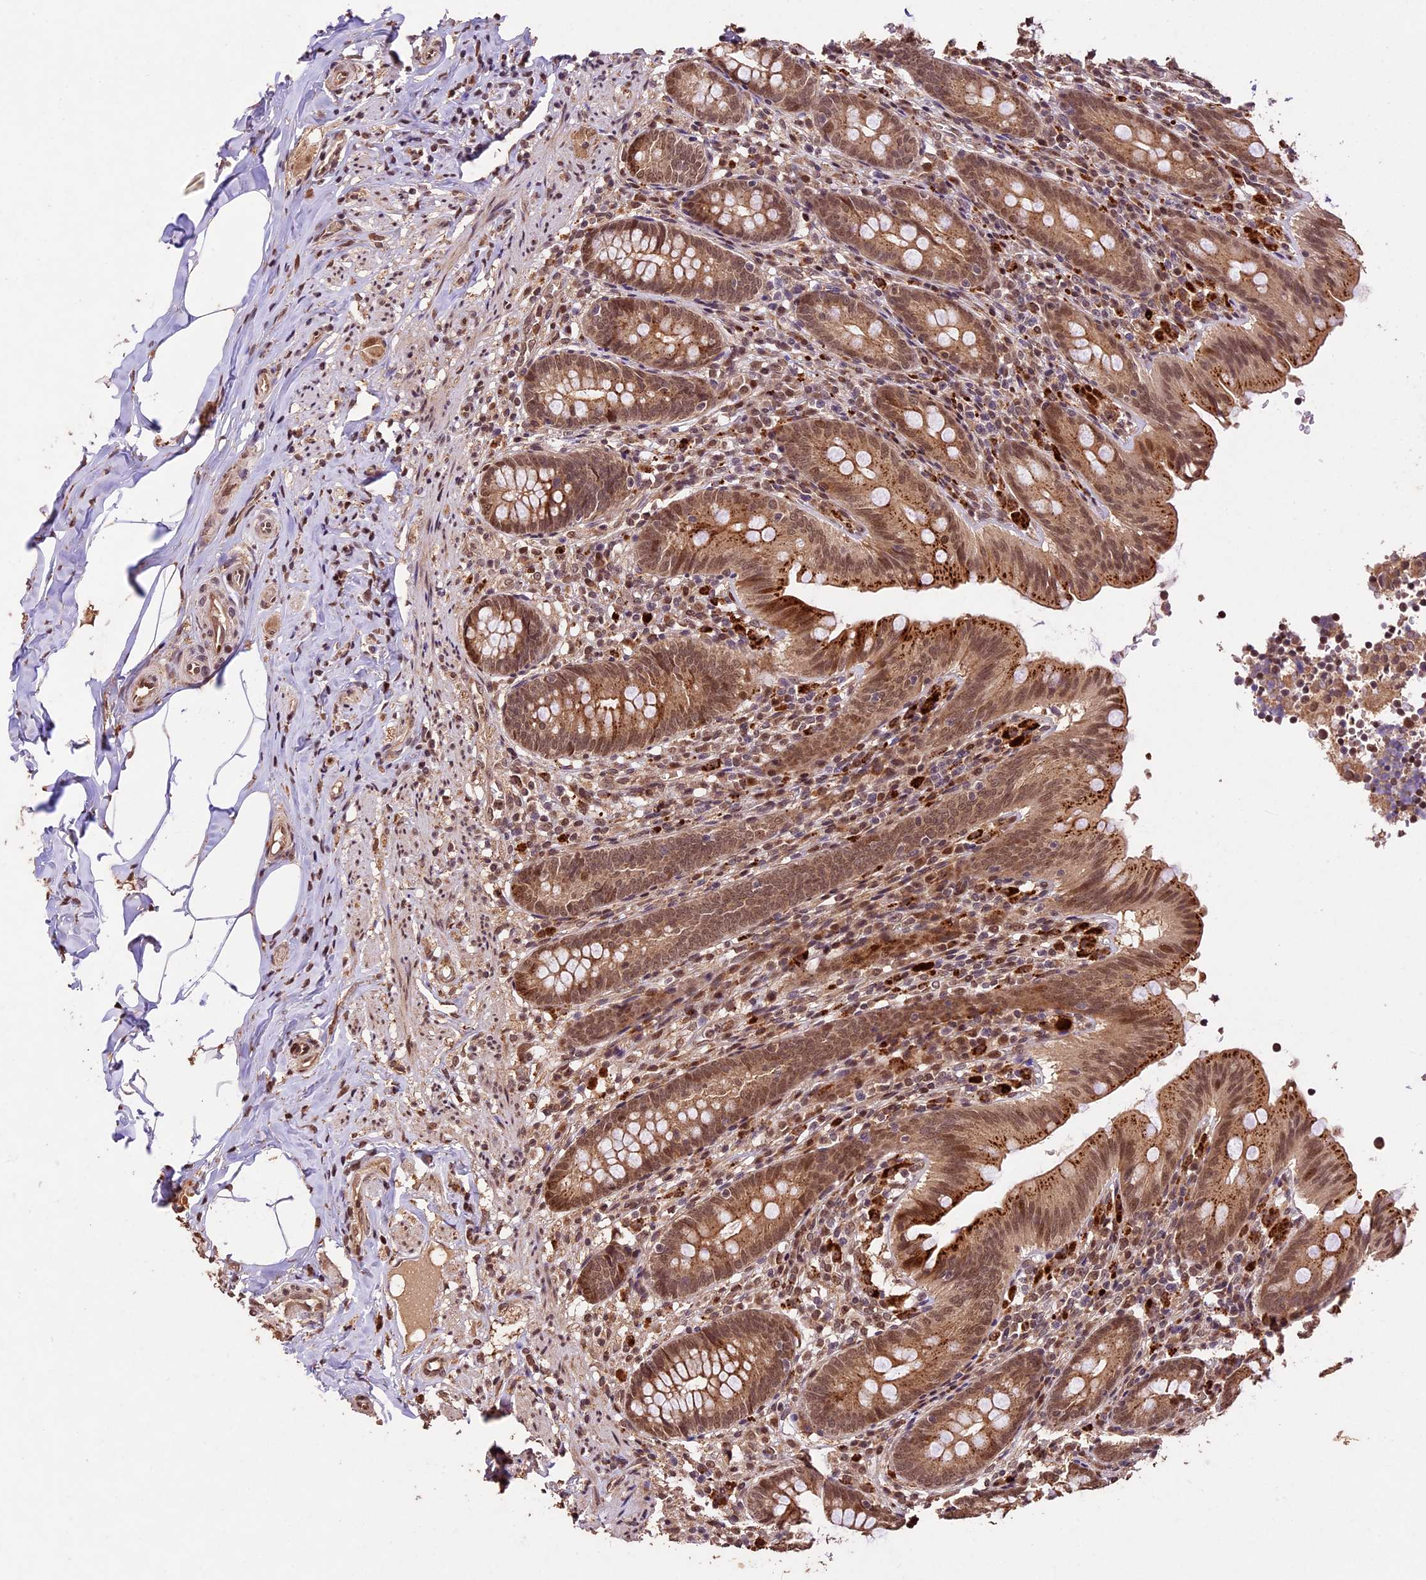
{"staining": {"intensity": "moderate", "quantity": ">75%", "location": "cytoplasmic/membranous,nuclear"}, "tissue": "appendix", "cell_type": "Glandular cells", "image_type": "normal", "snomed": [{"axis": "morphology", "description": "Normal tissue, NOS"}, {"axis": "topography", "description": "Appendix"}], "caption": "High-power microscopy captured an IHC histopathology image of benign appendix, revealing moderate cytoplasmic/membranous,nuclear positivity in about >75% of glandular cells.", "gene": "CDKN2AIP", "patient": {"sex": "male", "age": 55}}